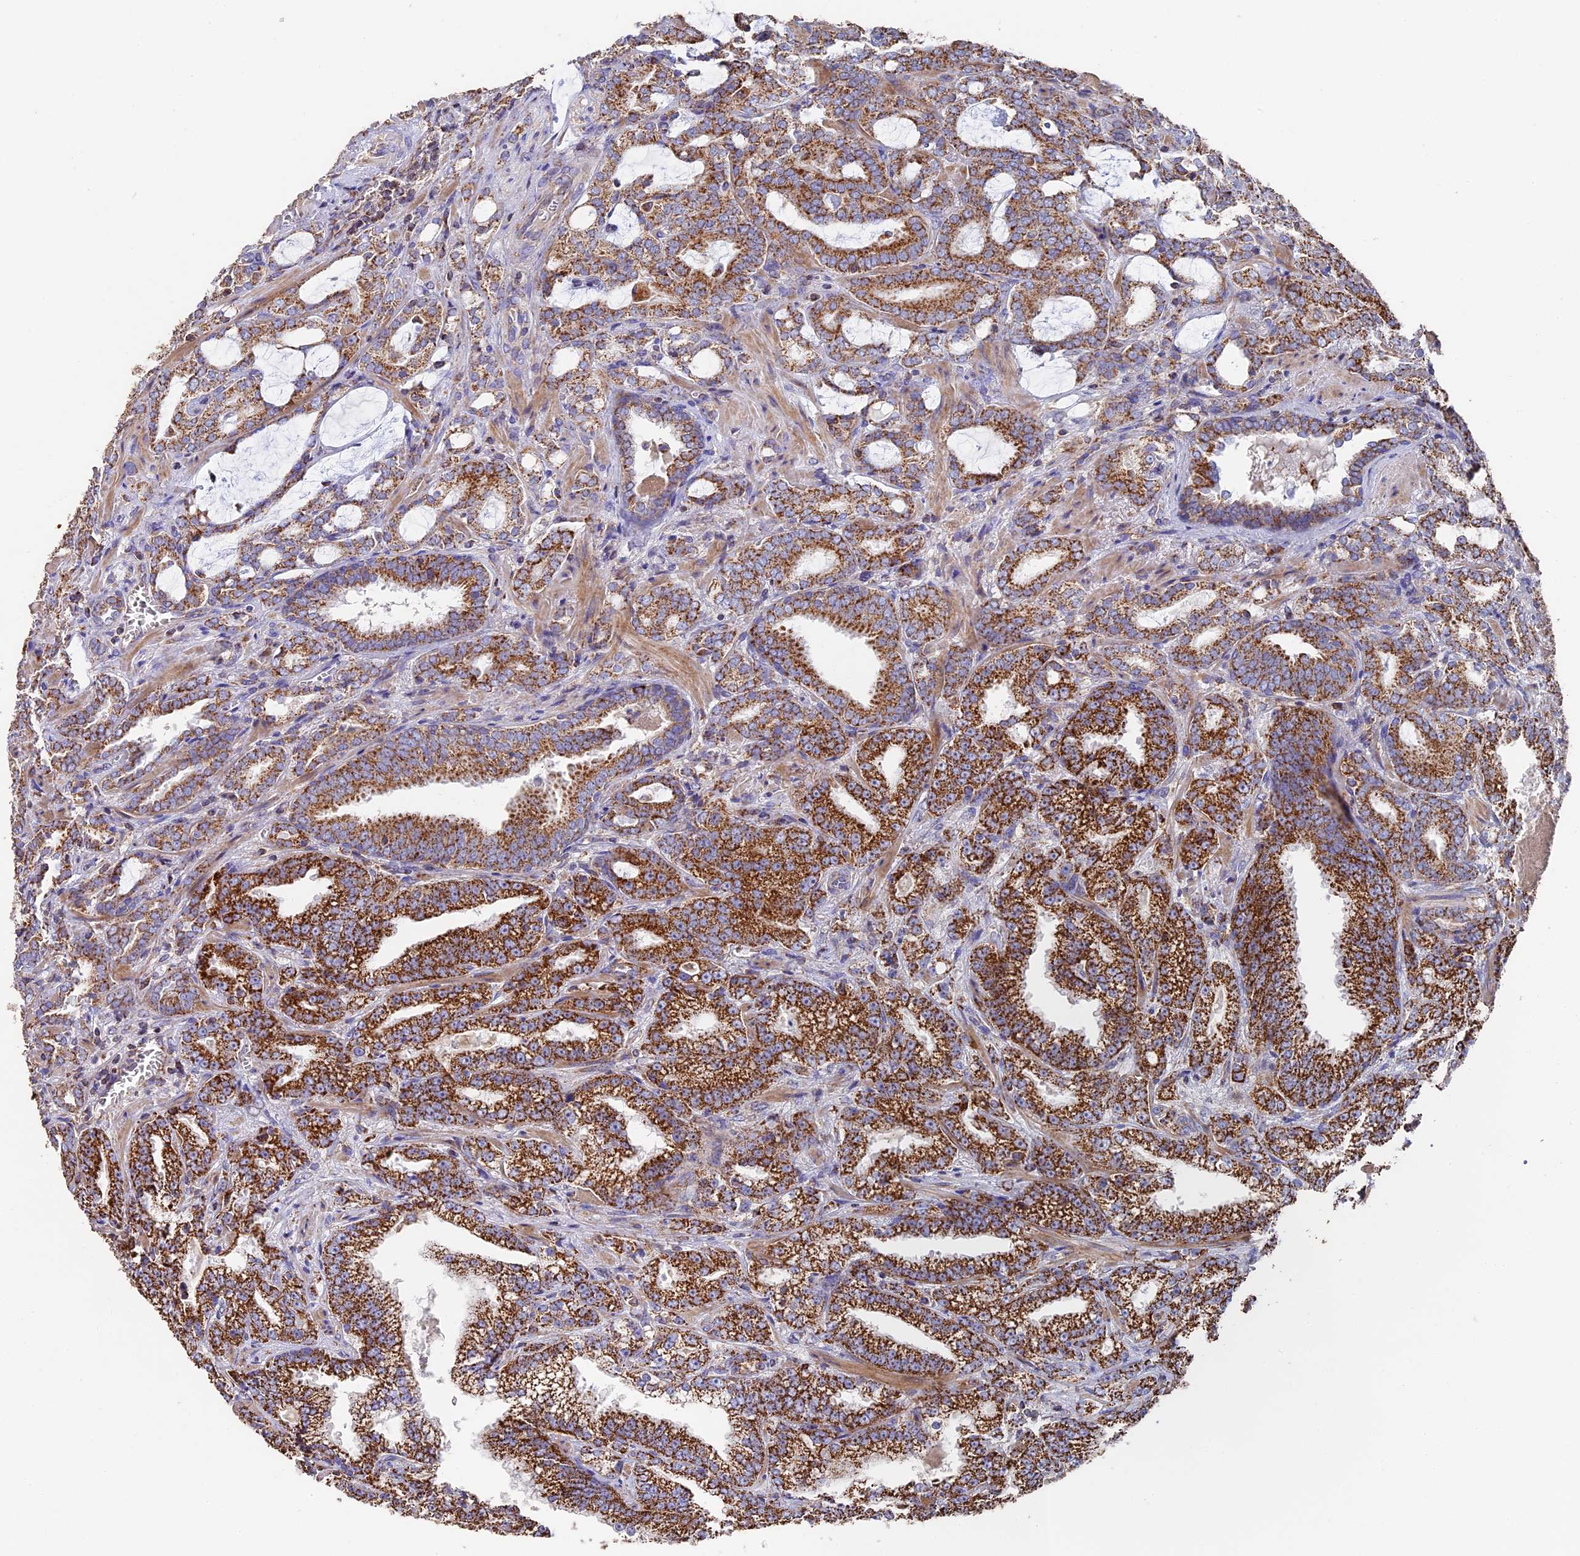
{"staining": {"intensity": "strong", "quantity": ">75%", "location": "cytoplasmic/membranous"}, "tissue": "prostate cancer", "cell_type": "Tumor cells", "image_type": "cancer", "snomed": [{"axis": "morphology", "description": "Adenocarcinoma, High grade"}, {"axis": "topography", "description": "Prostate and seminal vesicle, NOS"}], "caption": "Tumor cells exhibit strong cytoplasmic/membranous expression in about >75% of cells in high-grade adenocarcinoma (prostate). (Stains: DAB in brown, nuclei in blue, Microscopy: brightfield microscopy at high magnification).", "gene": "ADAT1", "patient": {"sex": "male", "age": 67}}